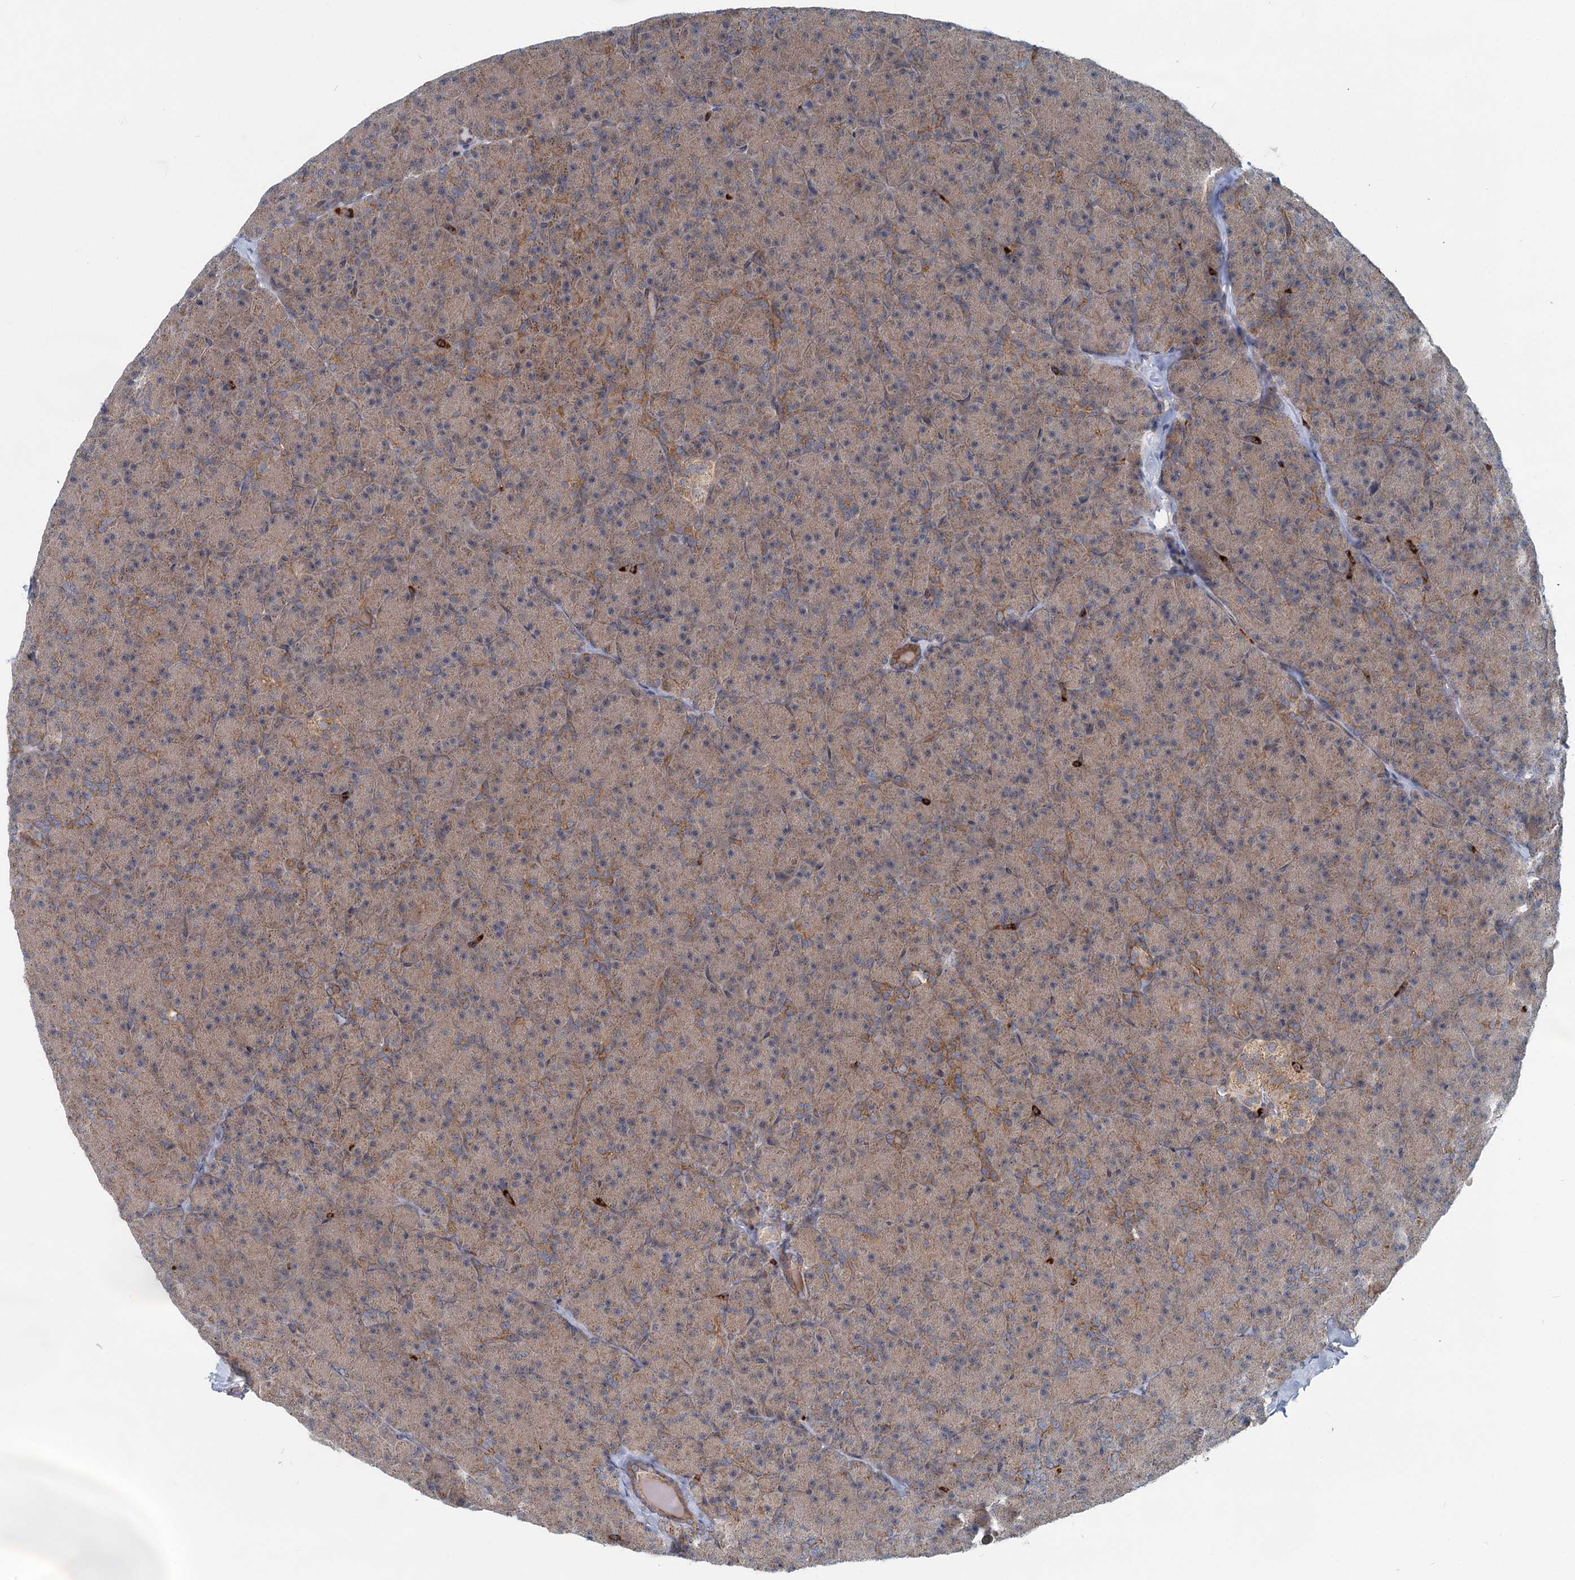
{"staining": {"intensity": "moderate", "quantity": ">75%", "location": "cytoplasmic/membranous"}, "tissue": "pancreas", "cell_type": "Exocrine glandular cells", "image_type": "normal", "snomed": [{"axis": "morphology", "description": "Normal tissue, NOS"}, {"axis": "topography", "description": "Pancreas"}], "caption": "Immunohistochemical staining of benign human pancreas exhibits medium levels of moderate cytoplasmic/membranous staining in about >75% of exocrine glandular cells.", "gene": "ADCY2", "patient": {"sex": "male", "age": 36}}